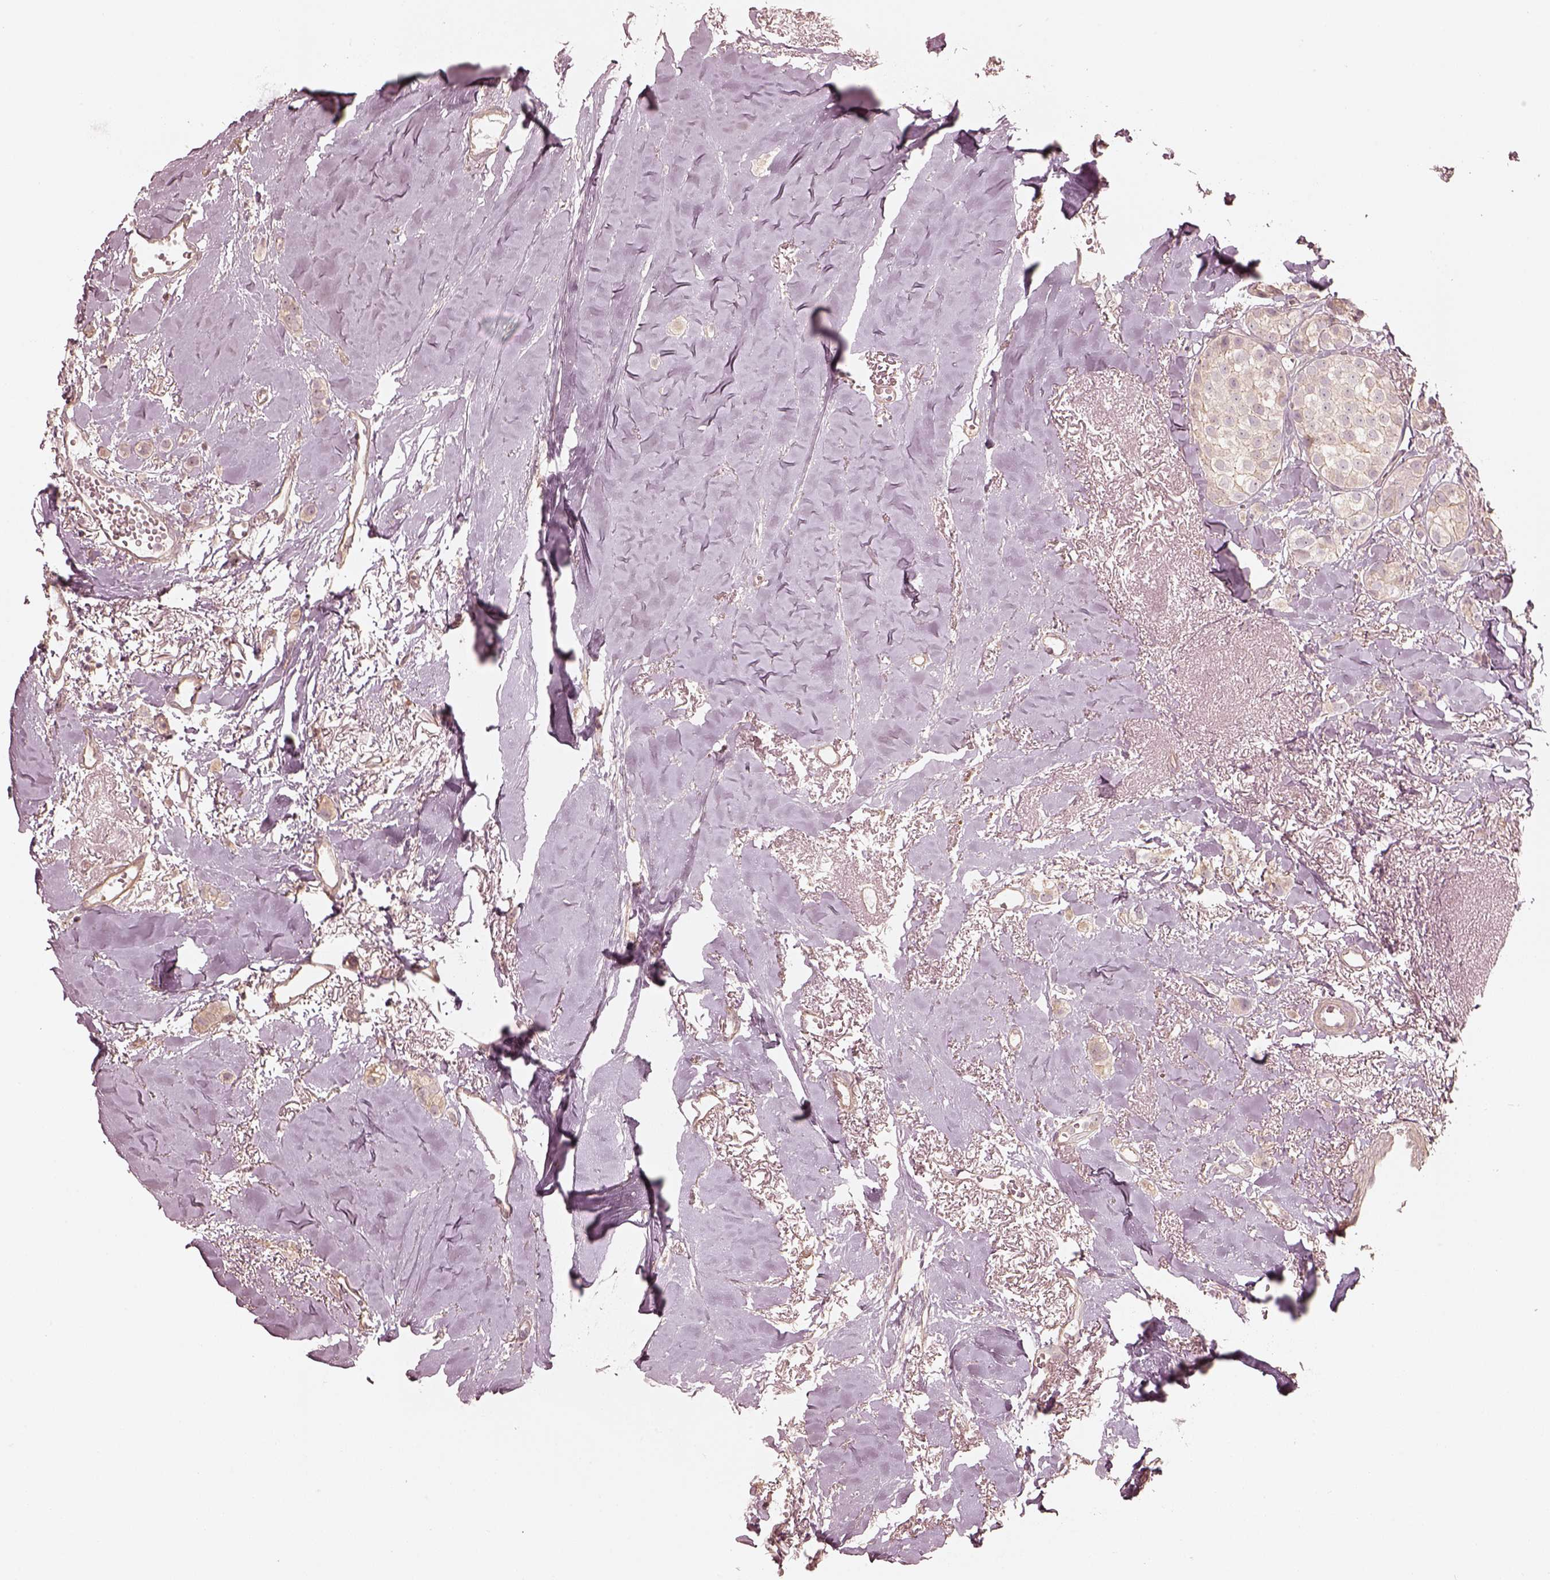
{"staining": {"intensity": "negative", "quantity": "none", "location": "none"}, "tissue": "breast cancer", "cell_type": "Tumor cells", "image_type": "cancer", "snomed": [{"axis": "morphology", "description": "Duct carcinoma"}, {"axis": "topography", "description": "Breast"}], "caption": "An IHC photomicrograph of breast cancer (infiltrating ductal carcinoma) is shown. There is no staining in tumor cells of breast cancer (infiltrating ductal carcinoma). The staining was performed using DAB to visualize the protein expression in brown, while the nuclei were stained in blue with hematoxylin (Magnification: 20x).", "gene": "KIF5C", "patient": {"sex": "female", "age": 85}}